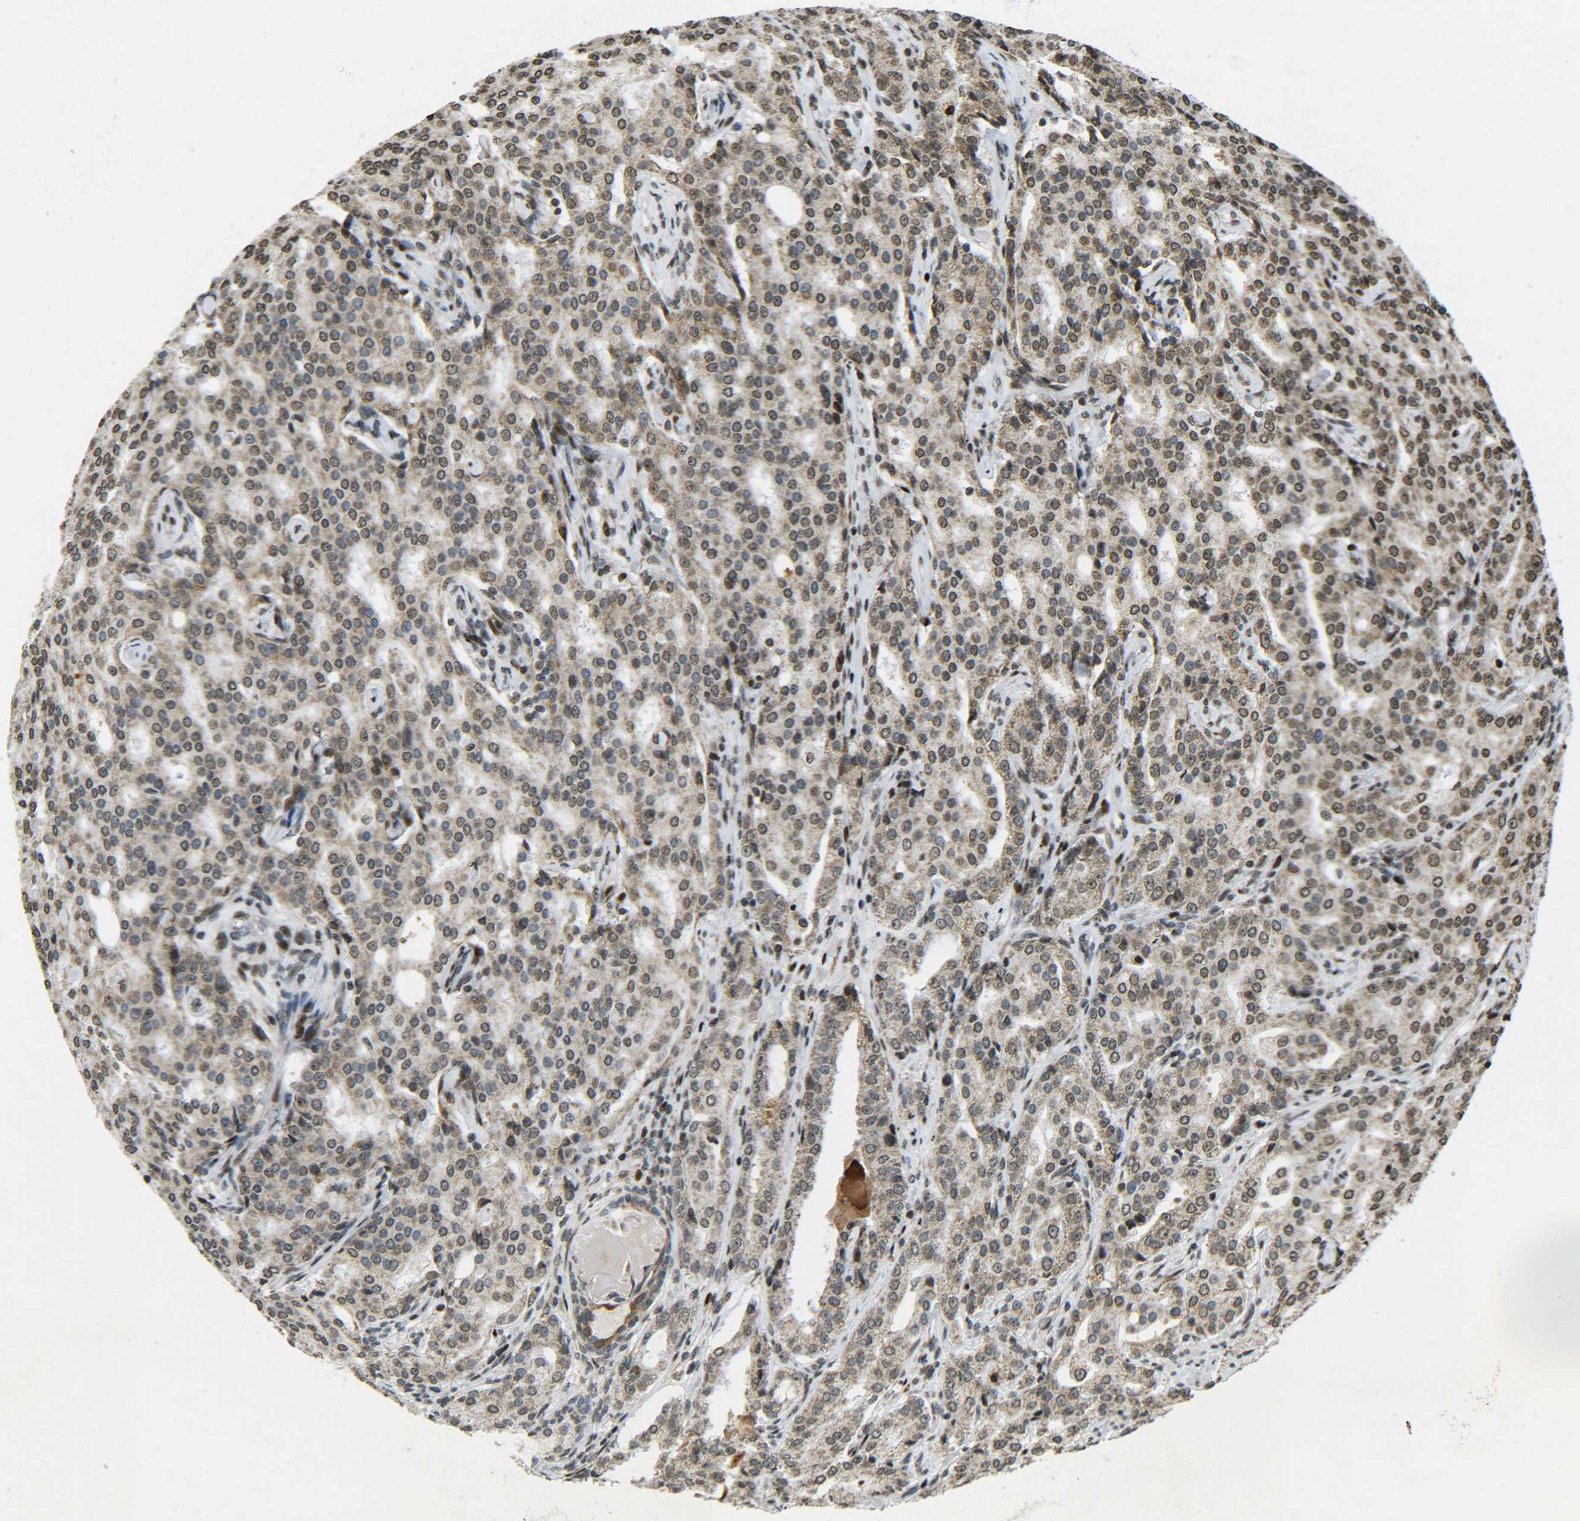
{"staining": {"intensity": "moderate", "quantity": ">75%", "location": "cytoplasmic/membranous,nuclear"}, "tissue": "prostate cancer", "cell_type": "Tumor cells", "image_type": "cancer", "snomed": [{"axis": "morphology", "description": "Adenocarcinoma, High grade"}, {"axis": "topography", "description": "Prostate"}], "caption": "The immunohistochemical stain labels moderate cytoplasmic/membranous and nuclear positivity in tumor cells of prostate high-grade adenocarcinoma tissue. (DAB IHC with brightfield microscopy, high magnification).", "gene": "NEUROG2", "patient": {"sex": "male", "age": 72}}